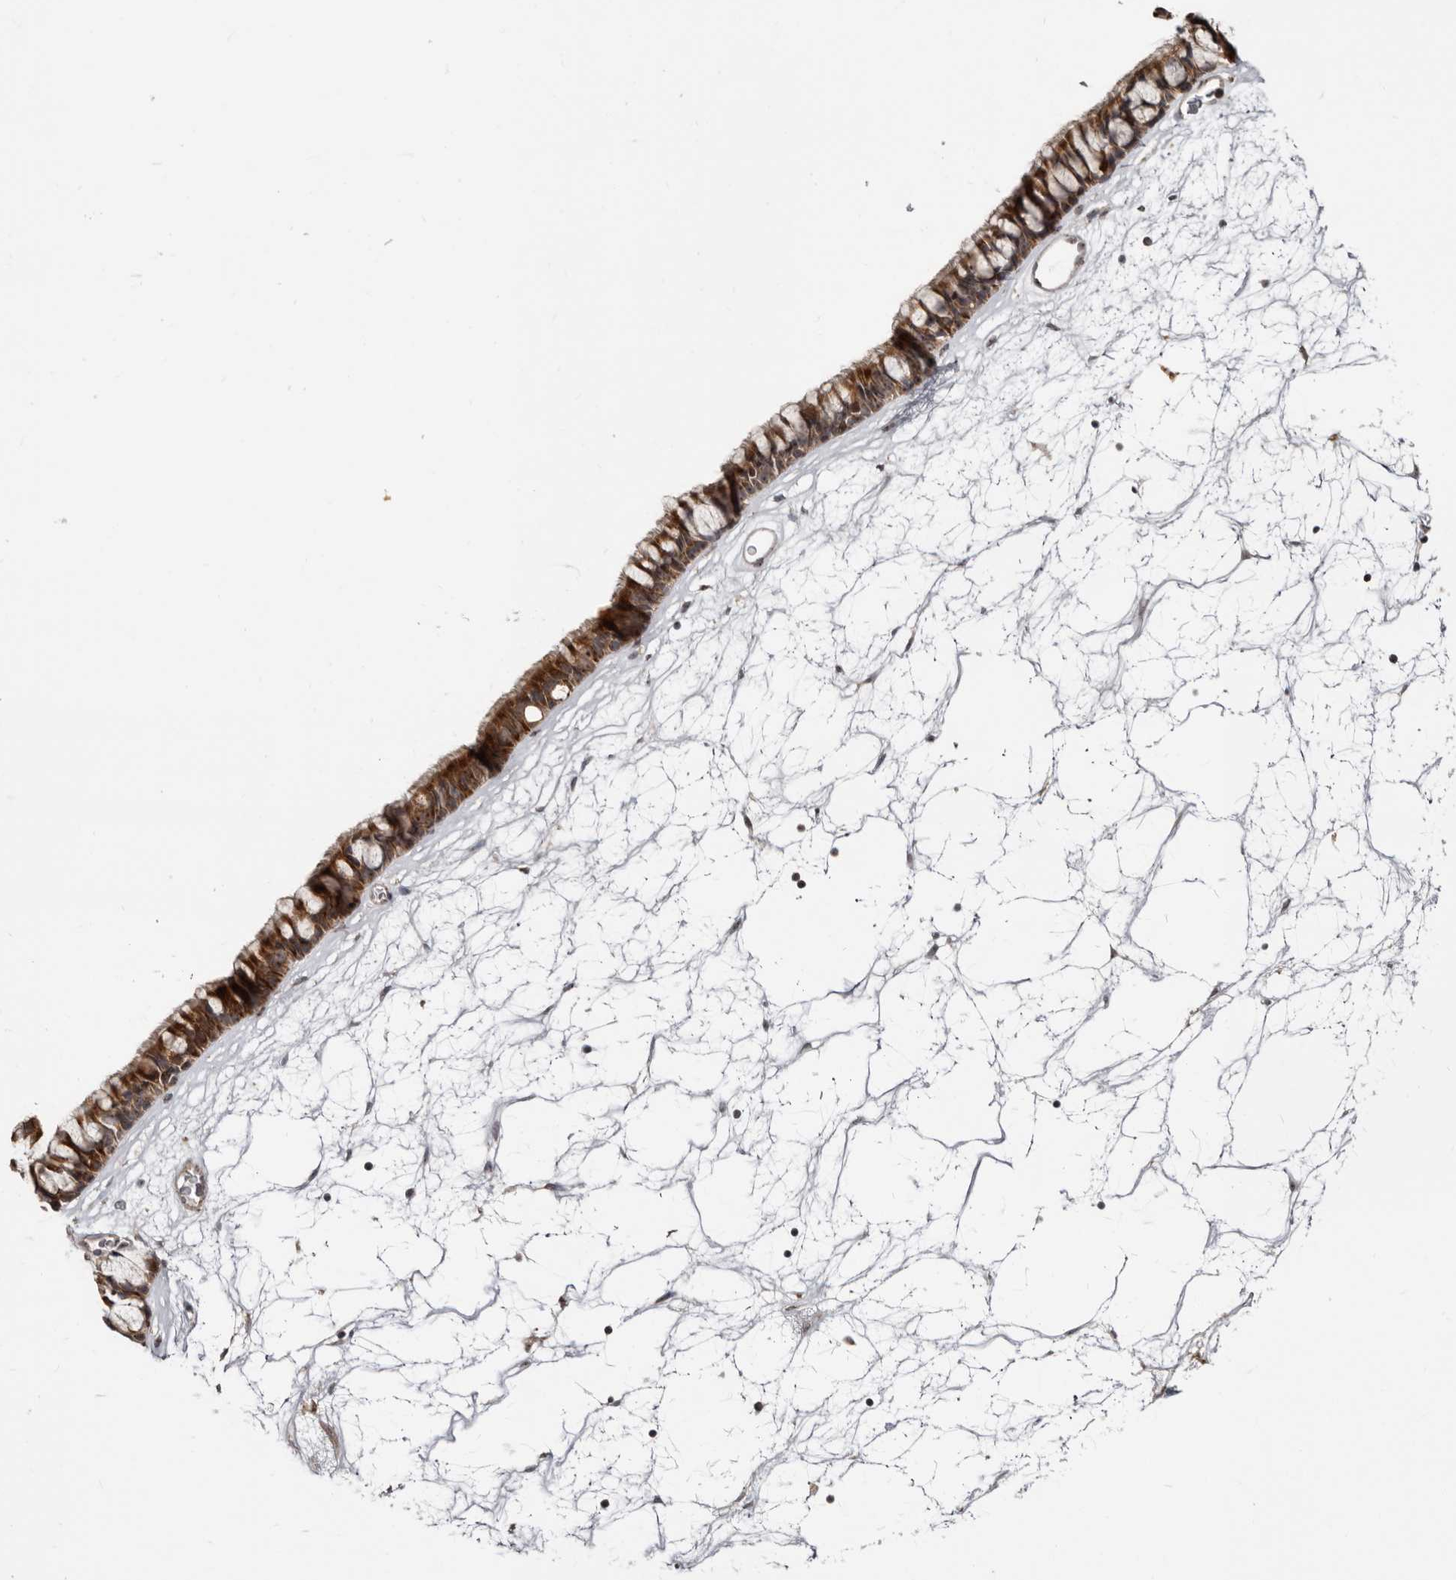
{"staining": {"intensity": "strong", "quantity": ">75%", "location": "cytoplasmic/membranous"}, "tissue": "nasopharynx", "cell_type": "Respiratory epithelial cells", "image_type": "normal", "snomed": [{"axis": "morphology", "description": "Normal tissue, NOS"}, {"axis": "topography", "description": "Nasopharynx"}], "caption": "Nasopharynx stained for a protein (brown) exhibits strong cytoplasmic/membranous positive expression in about >75% of respiratory epithelial cells.", "gene": "BAD", "patient": {"sex": "male", "age": 64}}